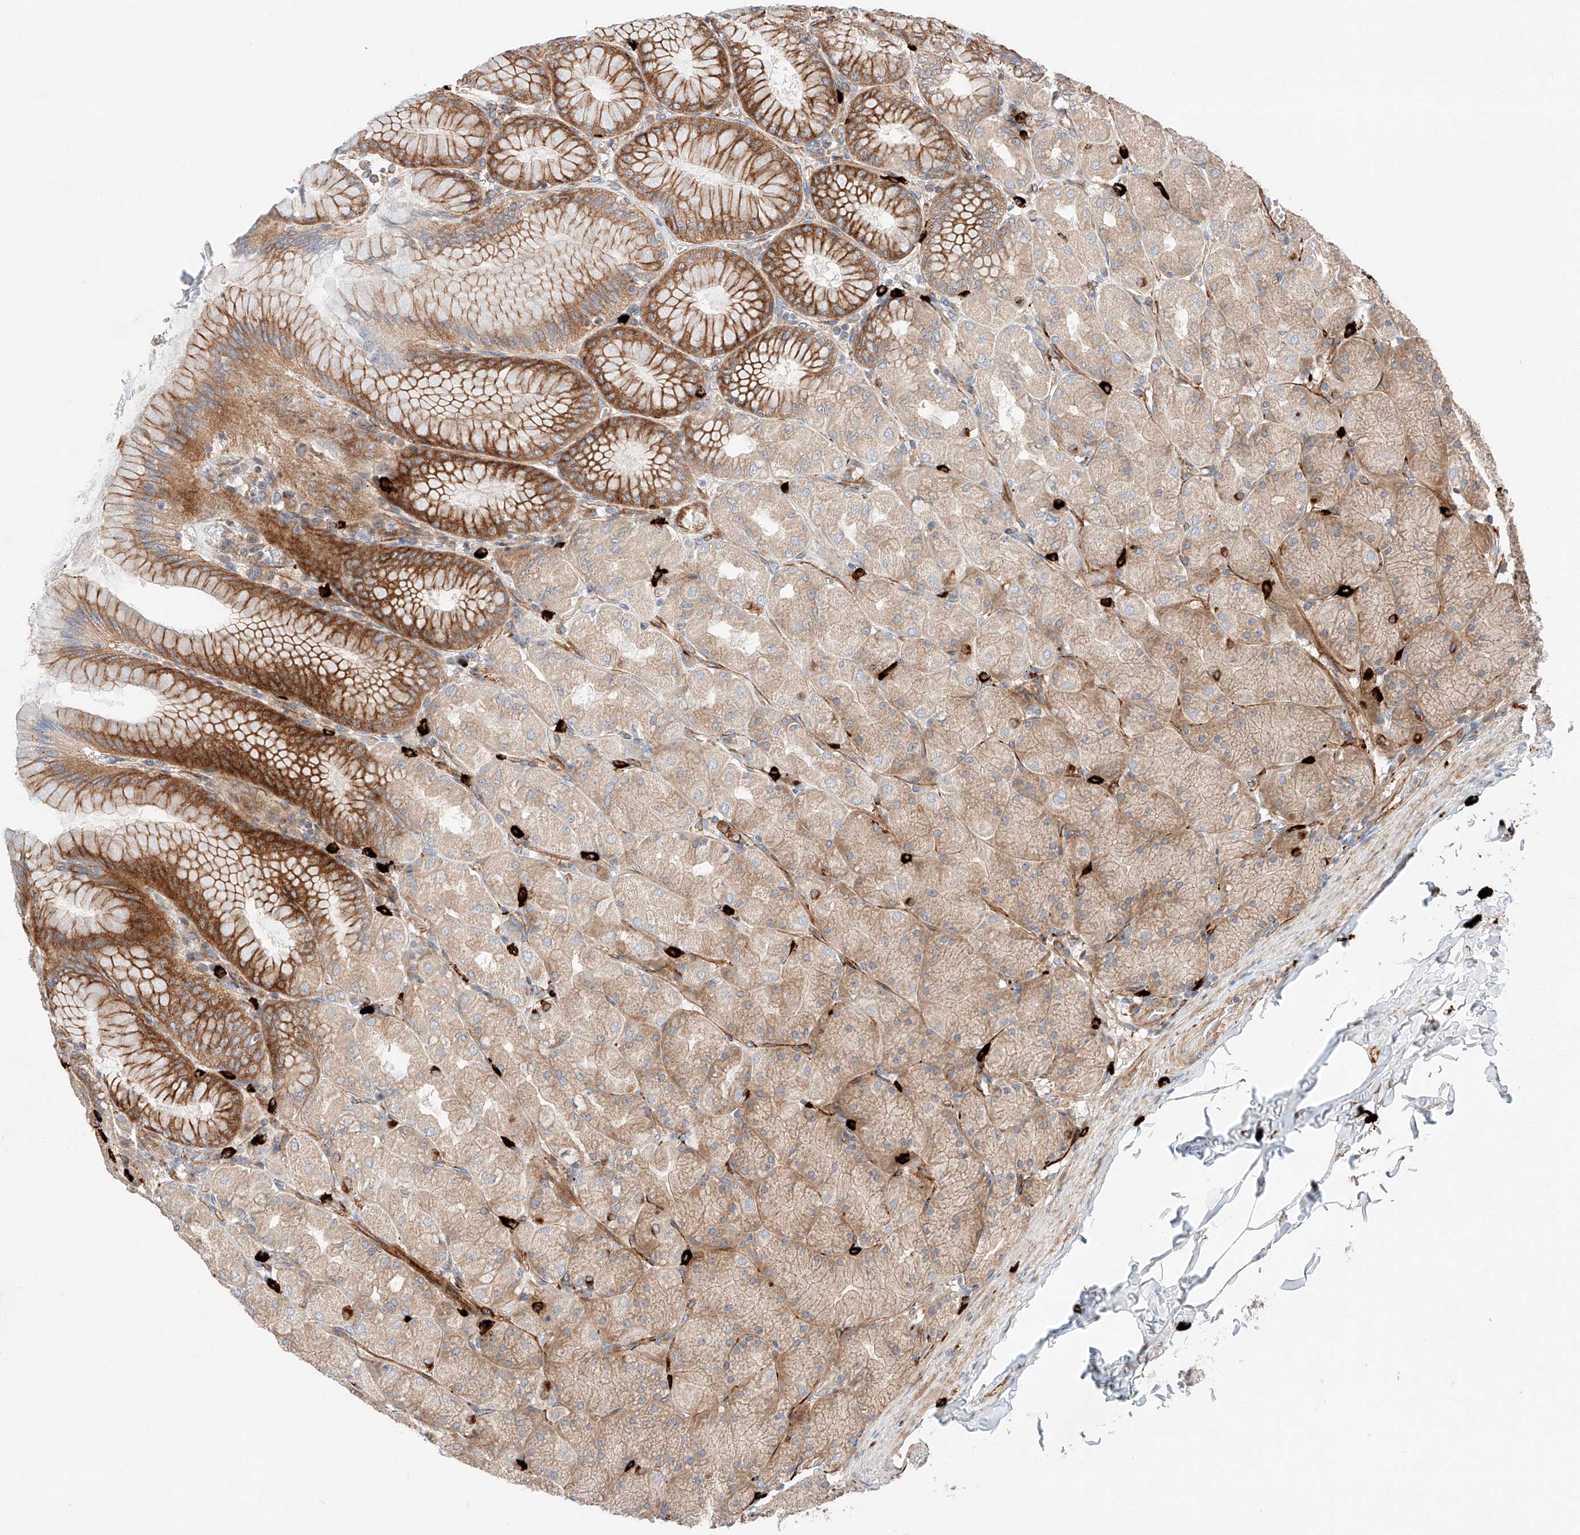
{"staining": {"intensity": "strong", "quantity": "<25%", "location": "cytoplasmic/membranous"}, "tissue": "stomach", "cell_type": "Glandular cells", "image_type": "normal", "snomed": [{"axis": "morphology", "description": "Normal tissue, NOS"}, {"axis": "topography", "description": "Stomach, upper"}], "caption": "Immunohistochemical staining of benign human stomach exhibits medium levels of strong cytoplasmic/membranous expression in about <25% of glandular cells. (Brightfield microscopy of DAB IHC at high magnification).", "gene": "MINDY4", "patient": {"sex": "female", "age": 56}}